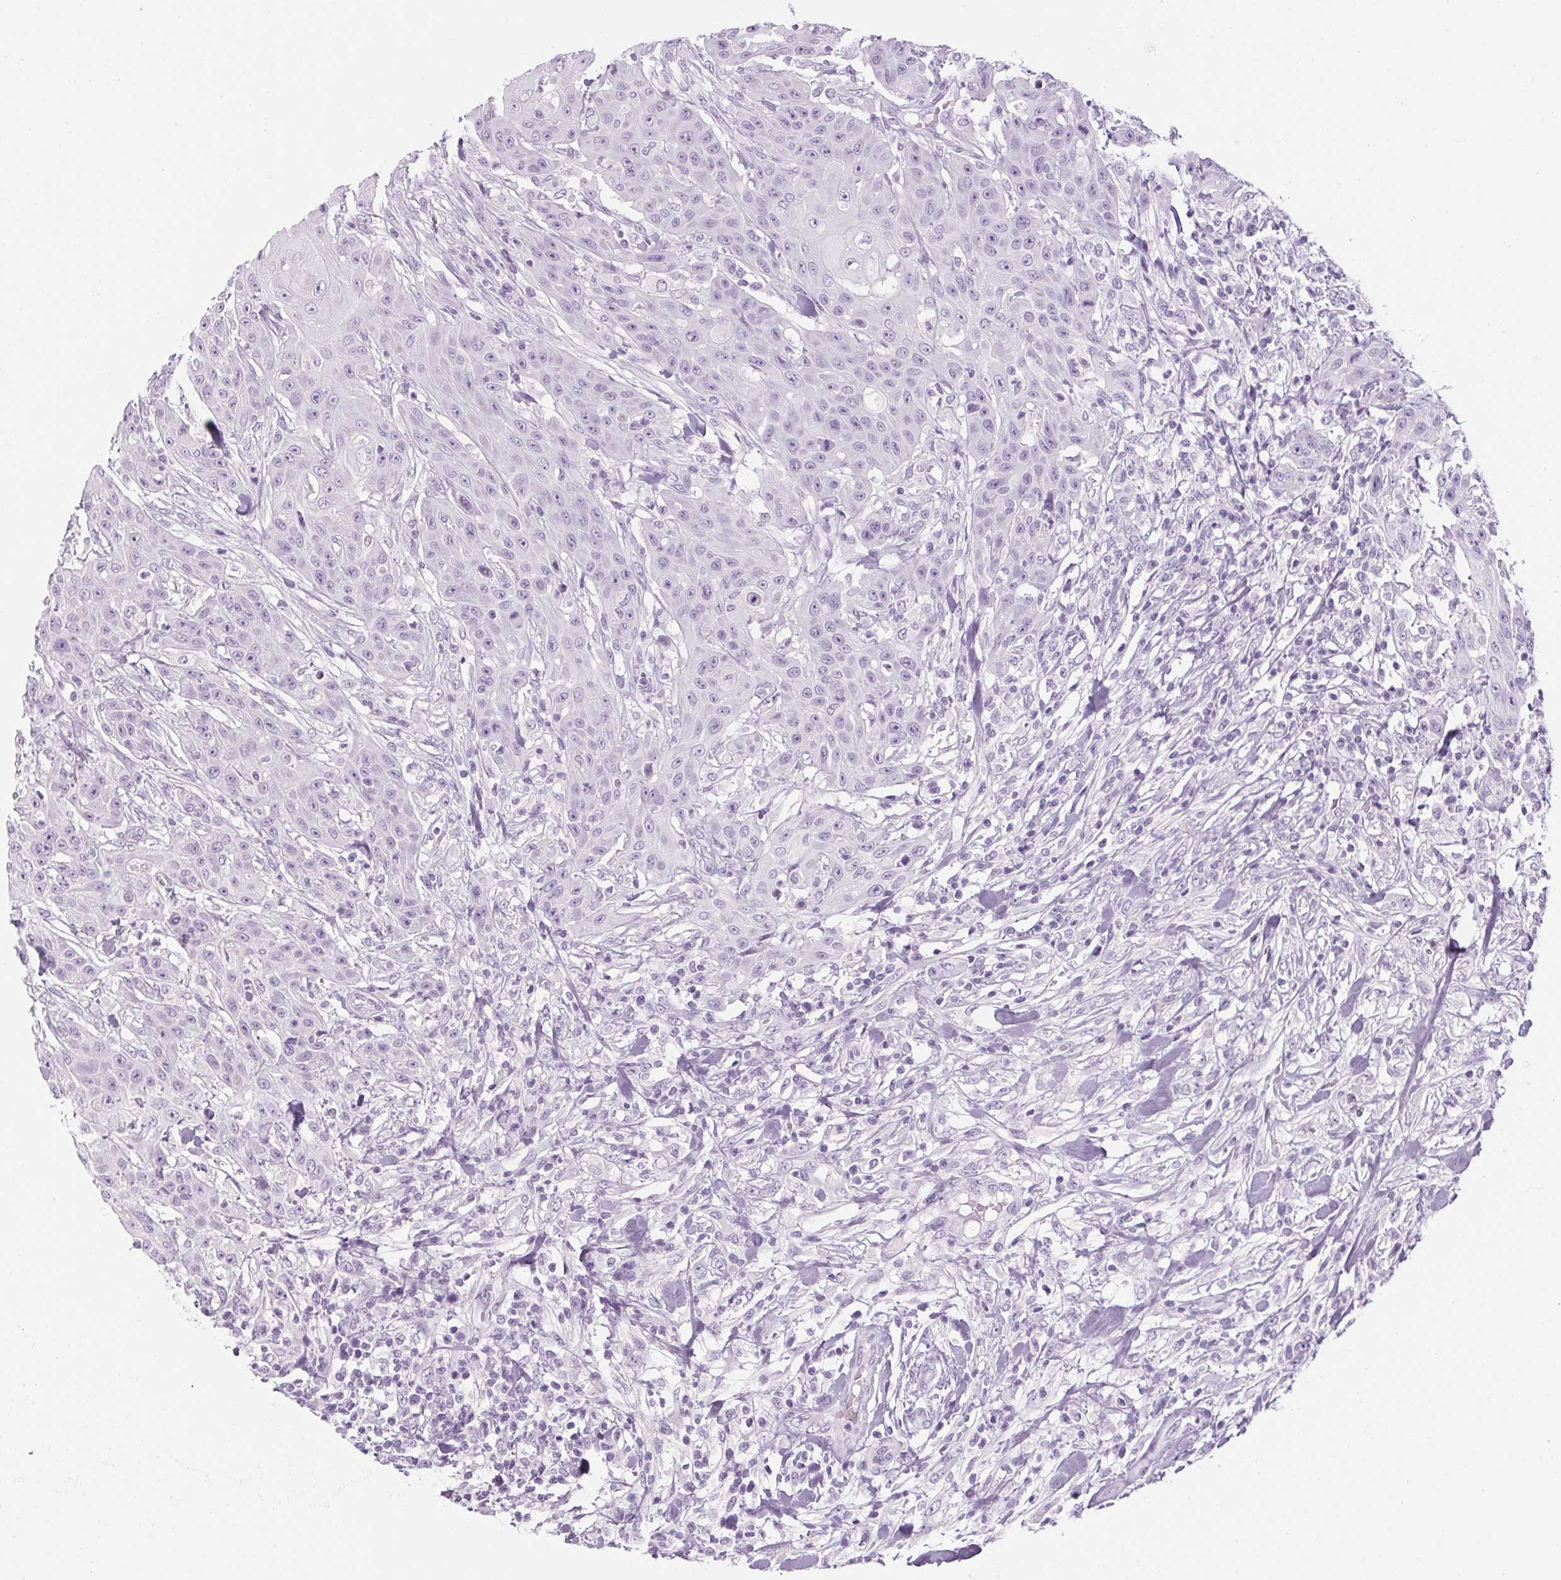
{"staining": {"intensity": "negative", "quantity": "none", "location": "none"}, "tissue": "head and neck cancer", "cell_type": "Tumor cells", "image_type": "cancer", "snomed": [{"axis": "morphology", "description": "Squamous cell carcinoma, NOS"}, {"axis": "topography", "description": "Oral tissue"}, {"axis": "topography", "description": "Head-Neck"}], "caption": "Immunohistochemical staining of human head and neck cancer (squamous cell carcinoma) reveals no significant positivity in tumor cells.", "gene": "RPTN", "patient": {"sex": "female", "age": 55}}